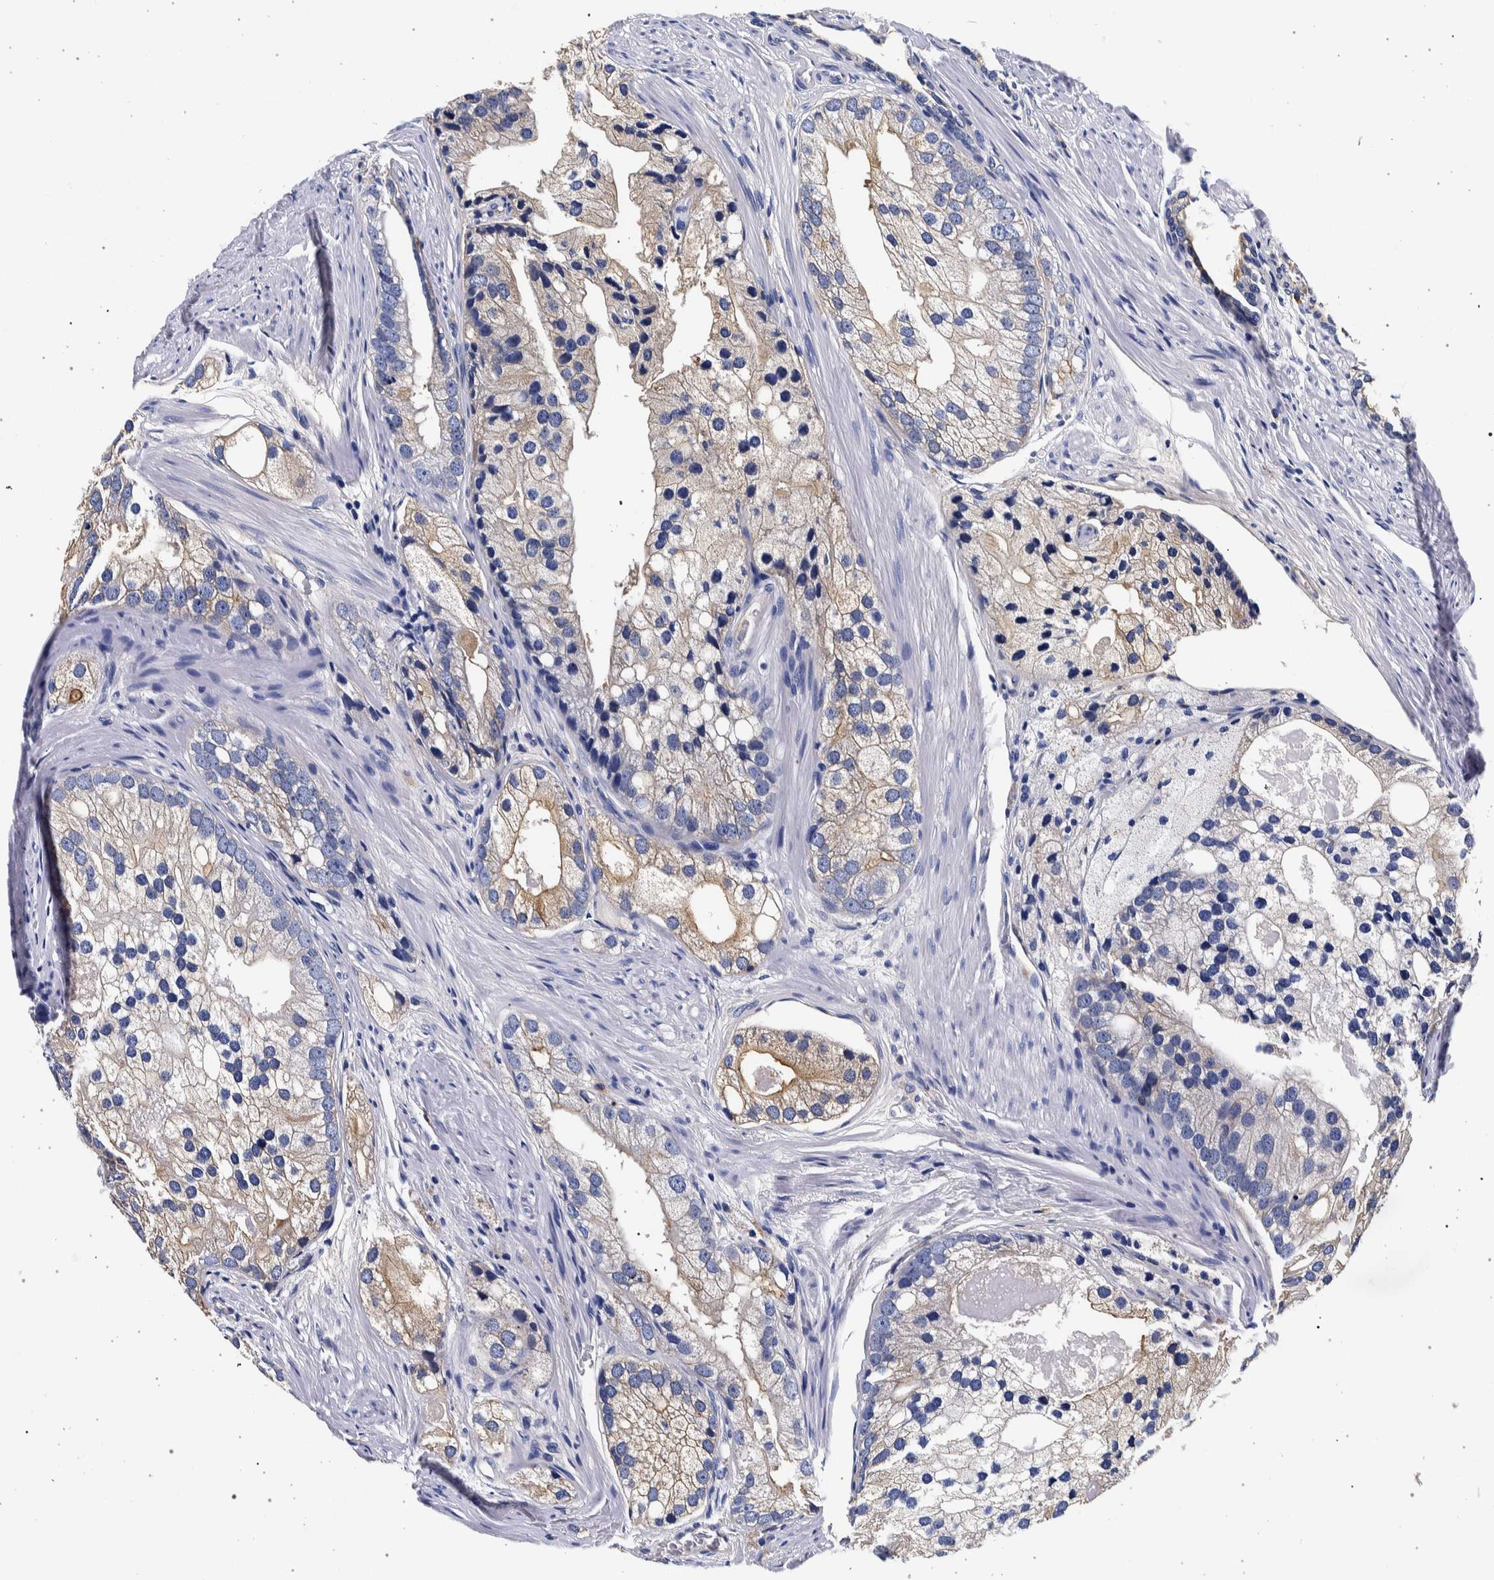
{"staining": {"intensity": "weak", "quantity": "25%-75%", "location": "cytoplasmic/membranous"}, "tissue": "prostate cancer", "cell_type": "Tumor cells", "image_type": "cancer", "snomed": [{"axis": "morphology", "description": "Adenocarcinoma, Low grade"}, {"axis": "topography", "description": "Prostate"}], "caption": "An IHC micrograph of tumor tissue is shown. Protein staining in brown highlights weak cytoplasmic/membranous positivity in low-grade adenocarcinoma (prostate) within tumor cells.", "gene": "NIBAN2", "patient": {"sex": "male", "age": 69}}